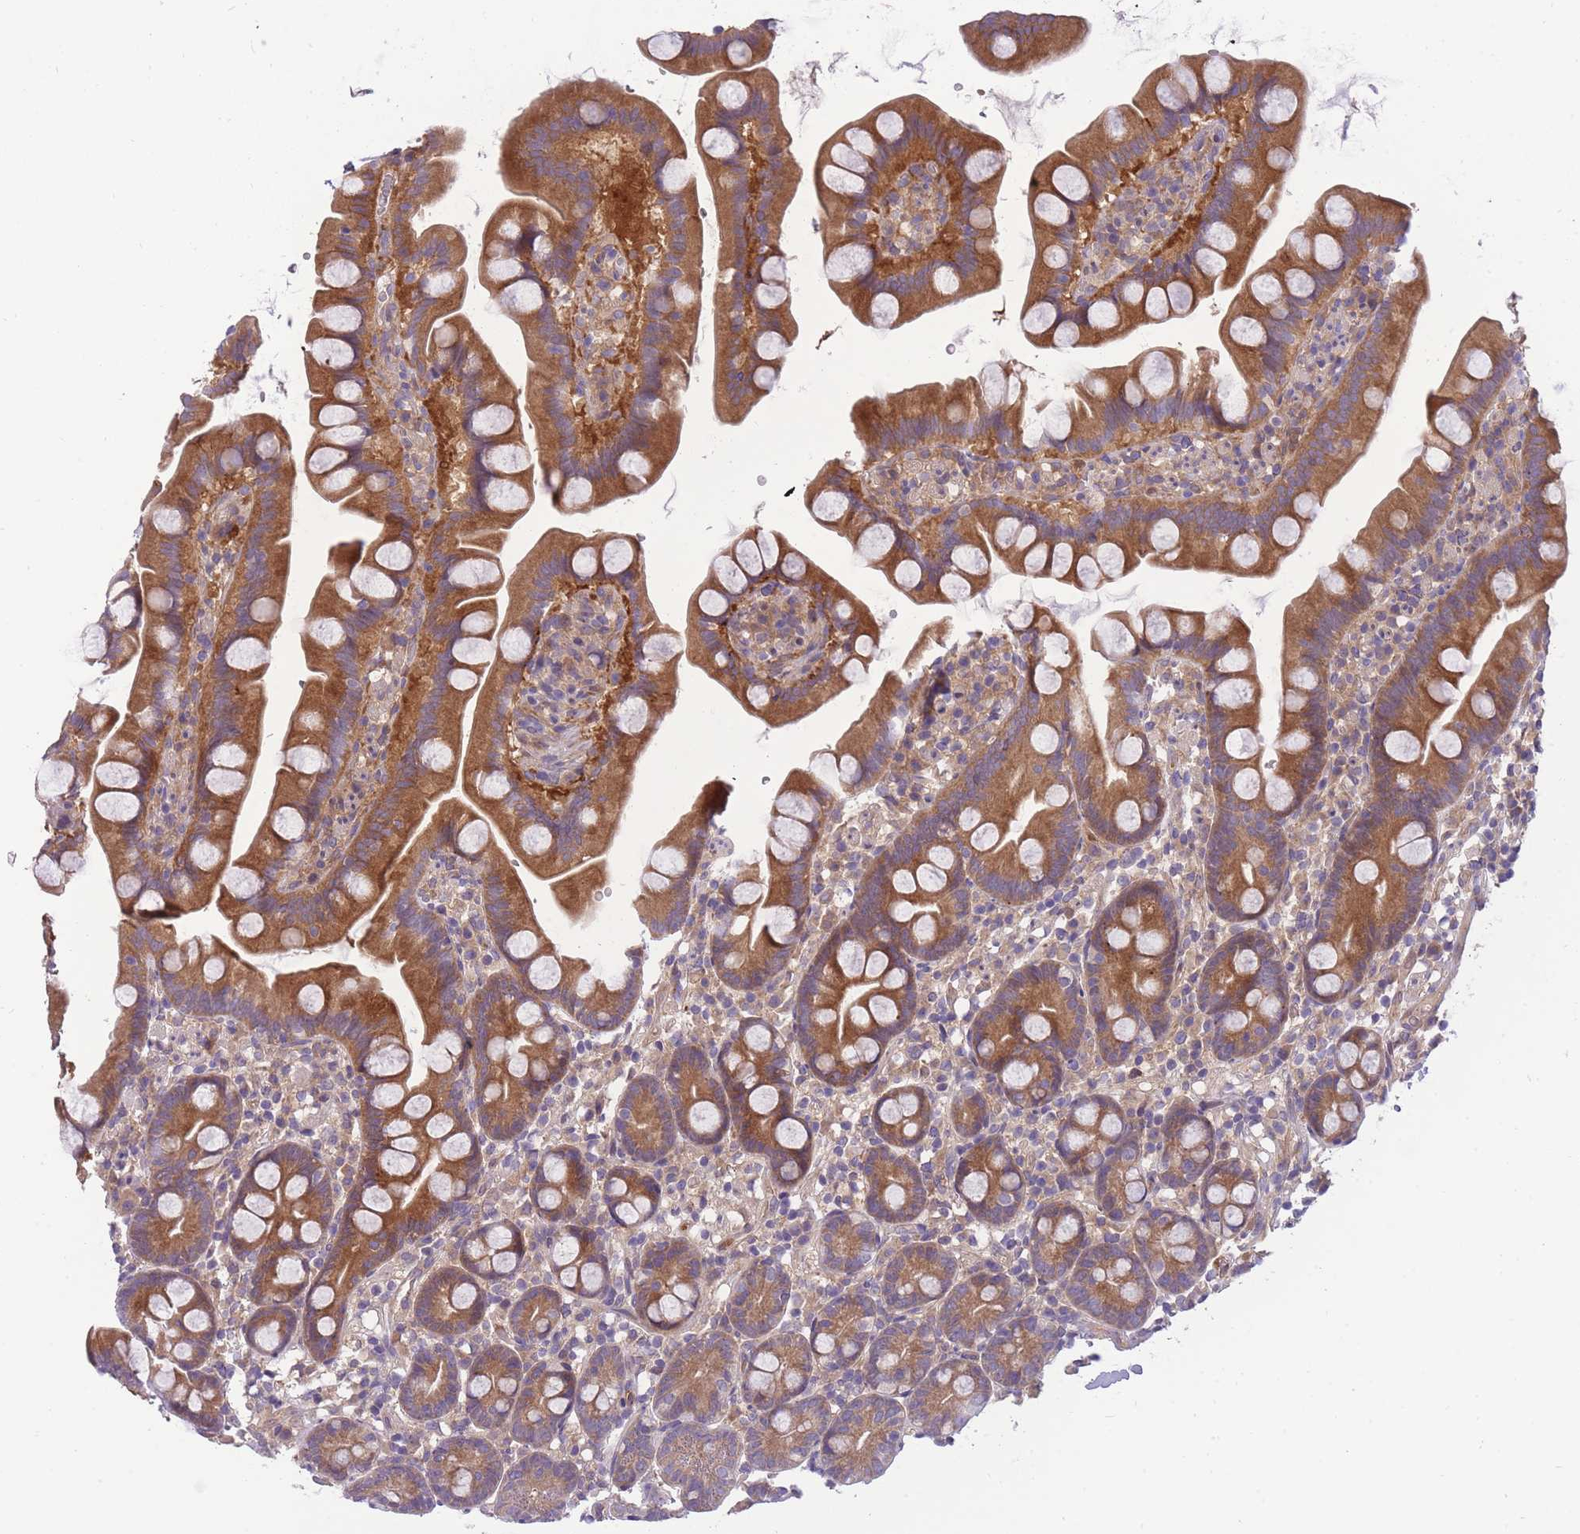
{"staining": {"intensity": "moderate", "quantity": ">75%", "location": "cytoplasmic/membranous"}, "tissue": "small intestine", "cell_type": "Glandular cells", "image_type": "normal", "snomed": [{"axis": "morphology", "description": "Normal tissue, NOS"}, {"axis": "topography", "description": "Small intestine"}], "caption": "The histopathology image displays immunohistochemical staining of unremarkable small intestine. There is moderate cytoplasmic/membranous staining is appreciated in about >75% of glandular cells.", "gene": "CRYGN", "patient": {"sex": "female", "age": 68}}